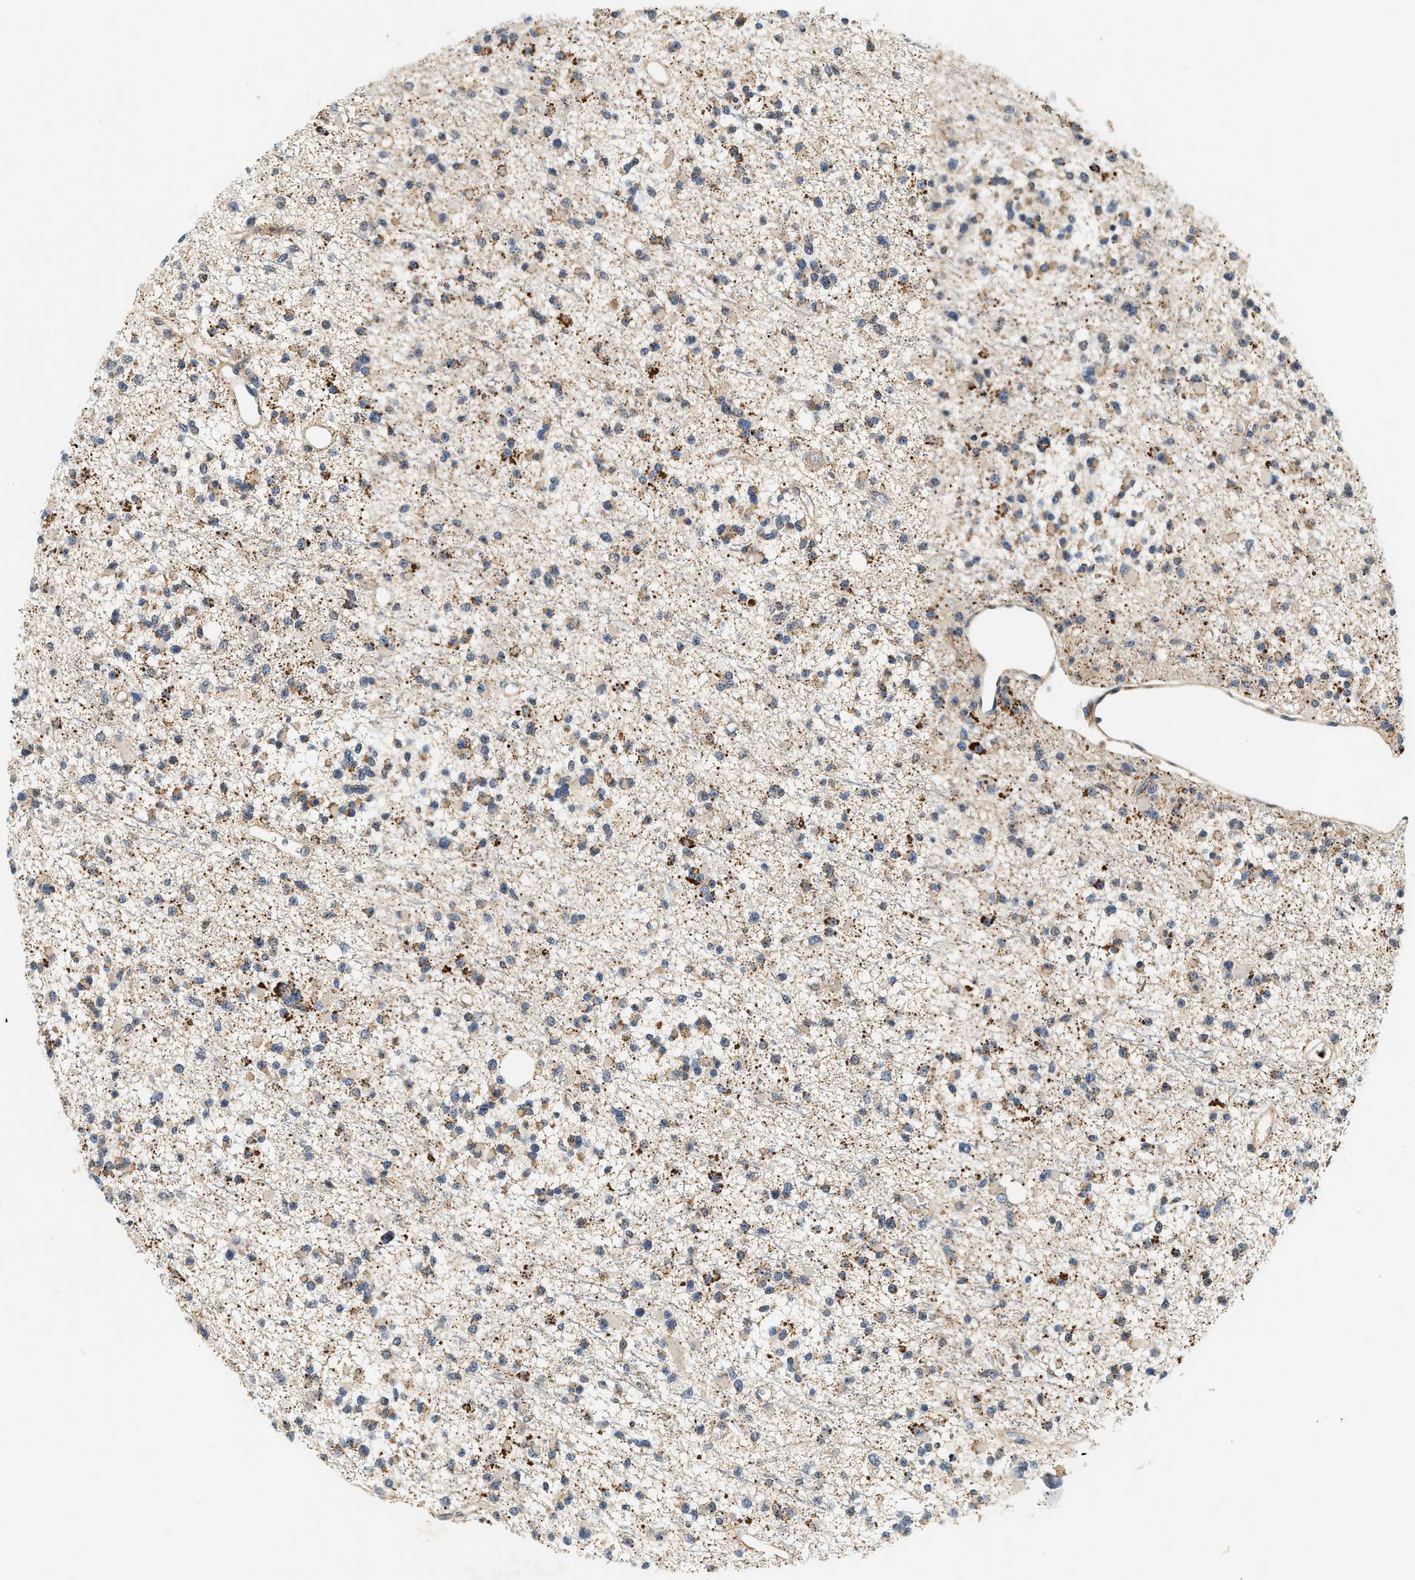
{"staining": {"intensity": "weak", "quantity": ">75%", "location": "cytoplasmic/membranous"}, "tissue": "glioma", "cell_type": "Tumor cells", "image_type": "cancer", "snomed": [{"axis": "morphology", "description": "Glioma, malignant, Low grade"}, {"axis": "topography", "description": "Brain"}], "caption": "IHC of human low-grade glioma (malignant) reveals low levels of weak cytoplasmic/membranous staining in approximately >75% of tumor cells. (DAB IHC with brightfield microscopy, high magnification).", "gene": "SAMD9", "patient": {"sex": "female", "age": 22}}